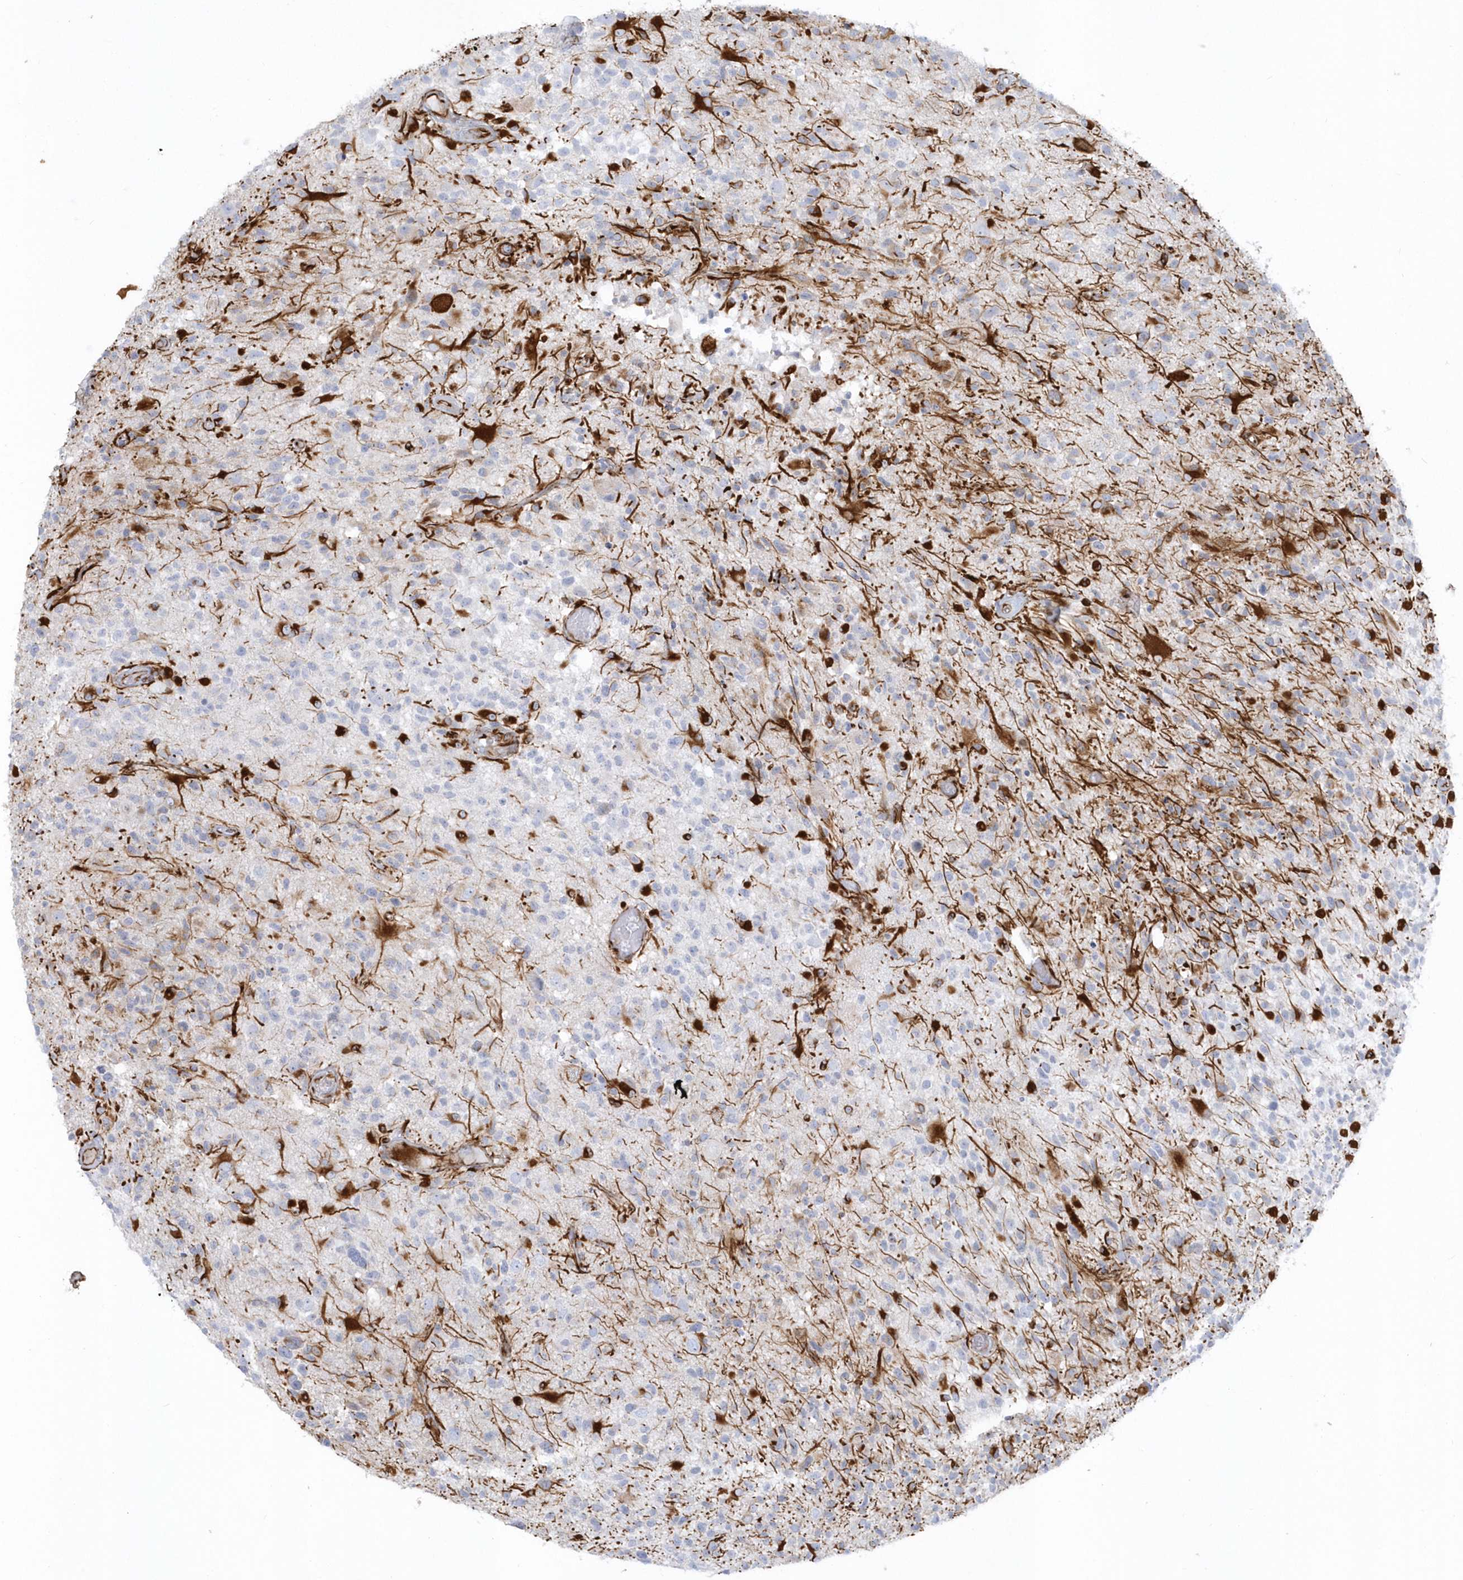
{"staining": {"intensity": "negative", "quantity": "none", "location": "none"}, "tissue": "glioma", "cell_type": "Tumor cells", "image_type": "cancer", "snomed": [{"axis": "morphology", "description": "Glioma, malignant, High grade"}, {"axis": "morphology", "description": "Glioblastoma, NOS"}, {"axis": "topography", "description": "Brain"}], "caption": "An image of human glioblastoma is negative for staining in tumor cells.", "gene": "PPIL6", "patient": {"sex": "male", "age": 60}}